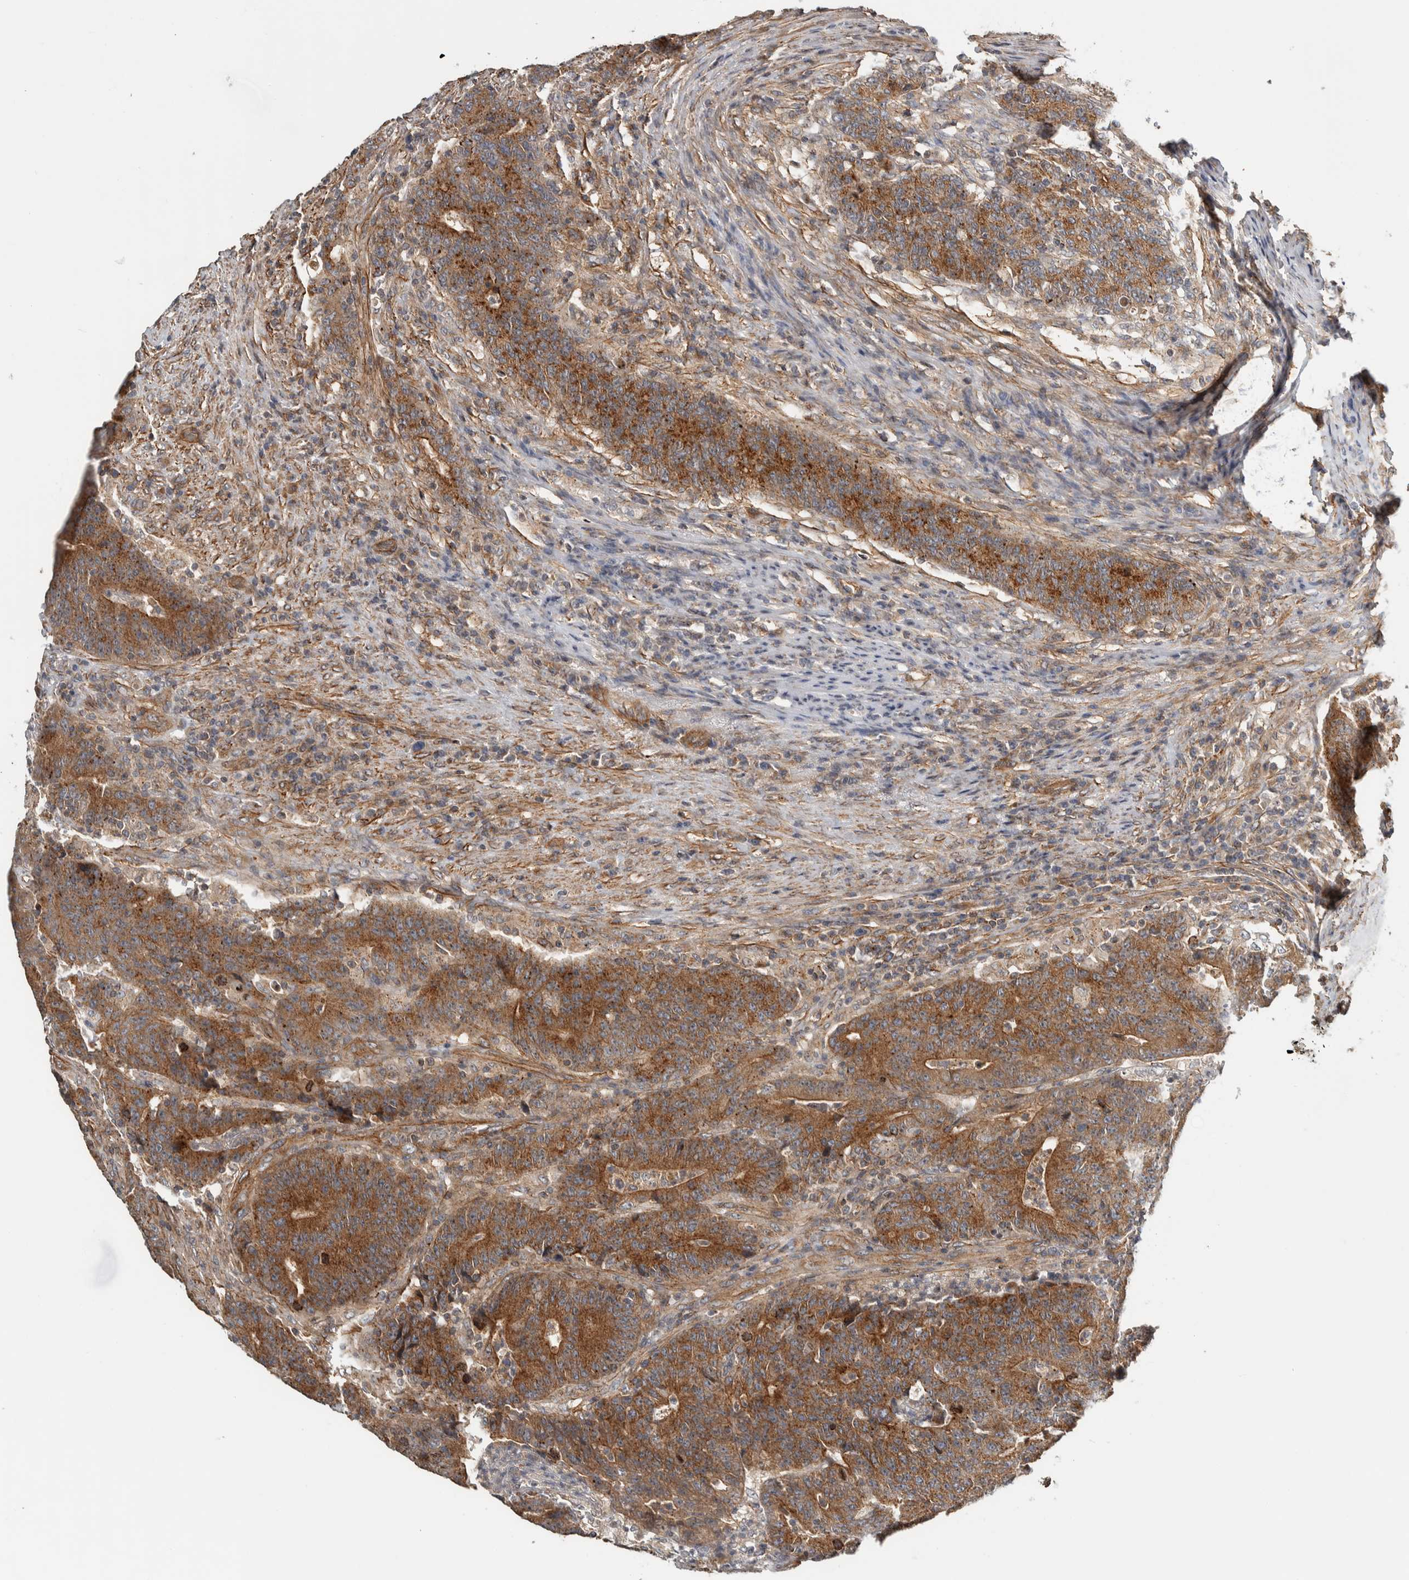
{"staining": {"intensity": "moderate", "quantity": ">75%", "location": "cytoplasmic/membranous"}, "tissue": "colorectal cancer", "cell_type": "Tumor cells", "image_type": "cancer", "snomed": [{"axis": "morphology", "description": "Normal tissue, NOS"}, {"axis": "morphology", "description": "Adenocarcinoma, NOS"}, {"axis": "topography", "description": "Colon"}], "caption": "Human colorectal adenocarcinoma stained with a protein marker exhibits moderate staining in tumor cells.", "gene": "TBC1D31", "patient": {"sex": "female", "age": 75}}